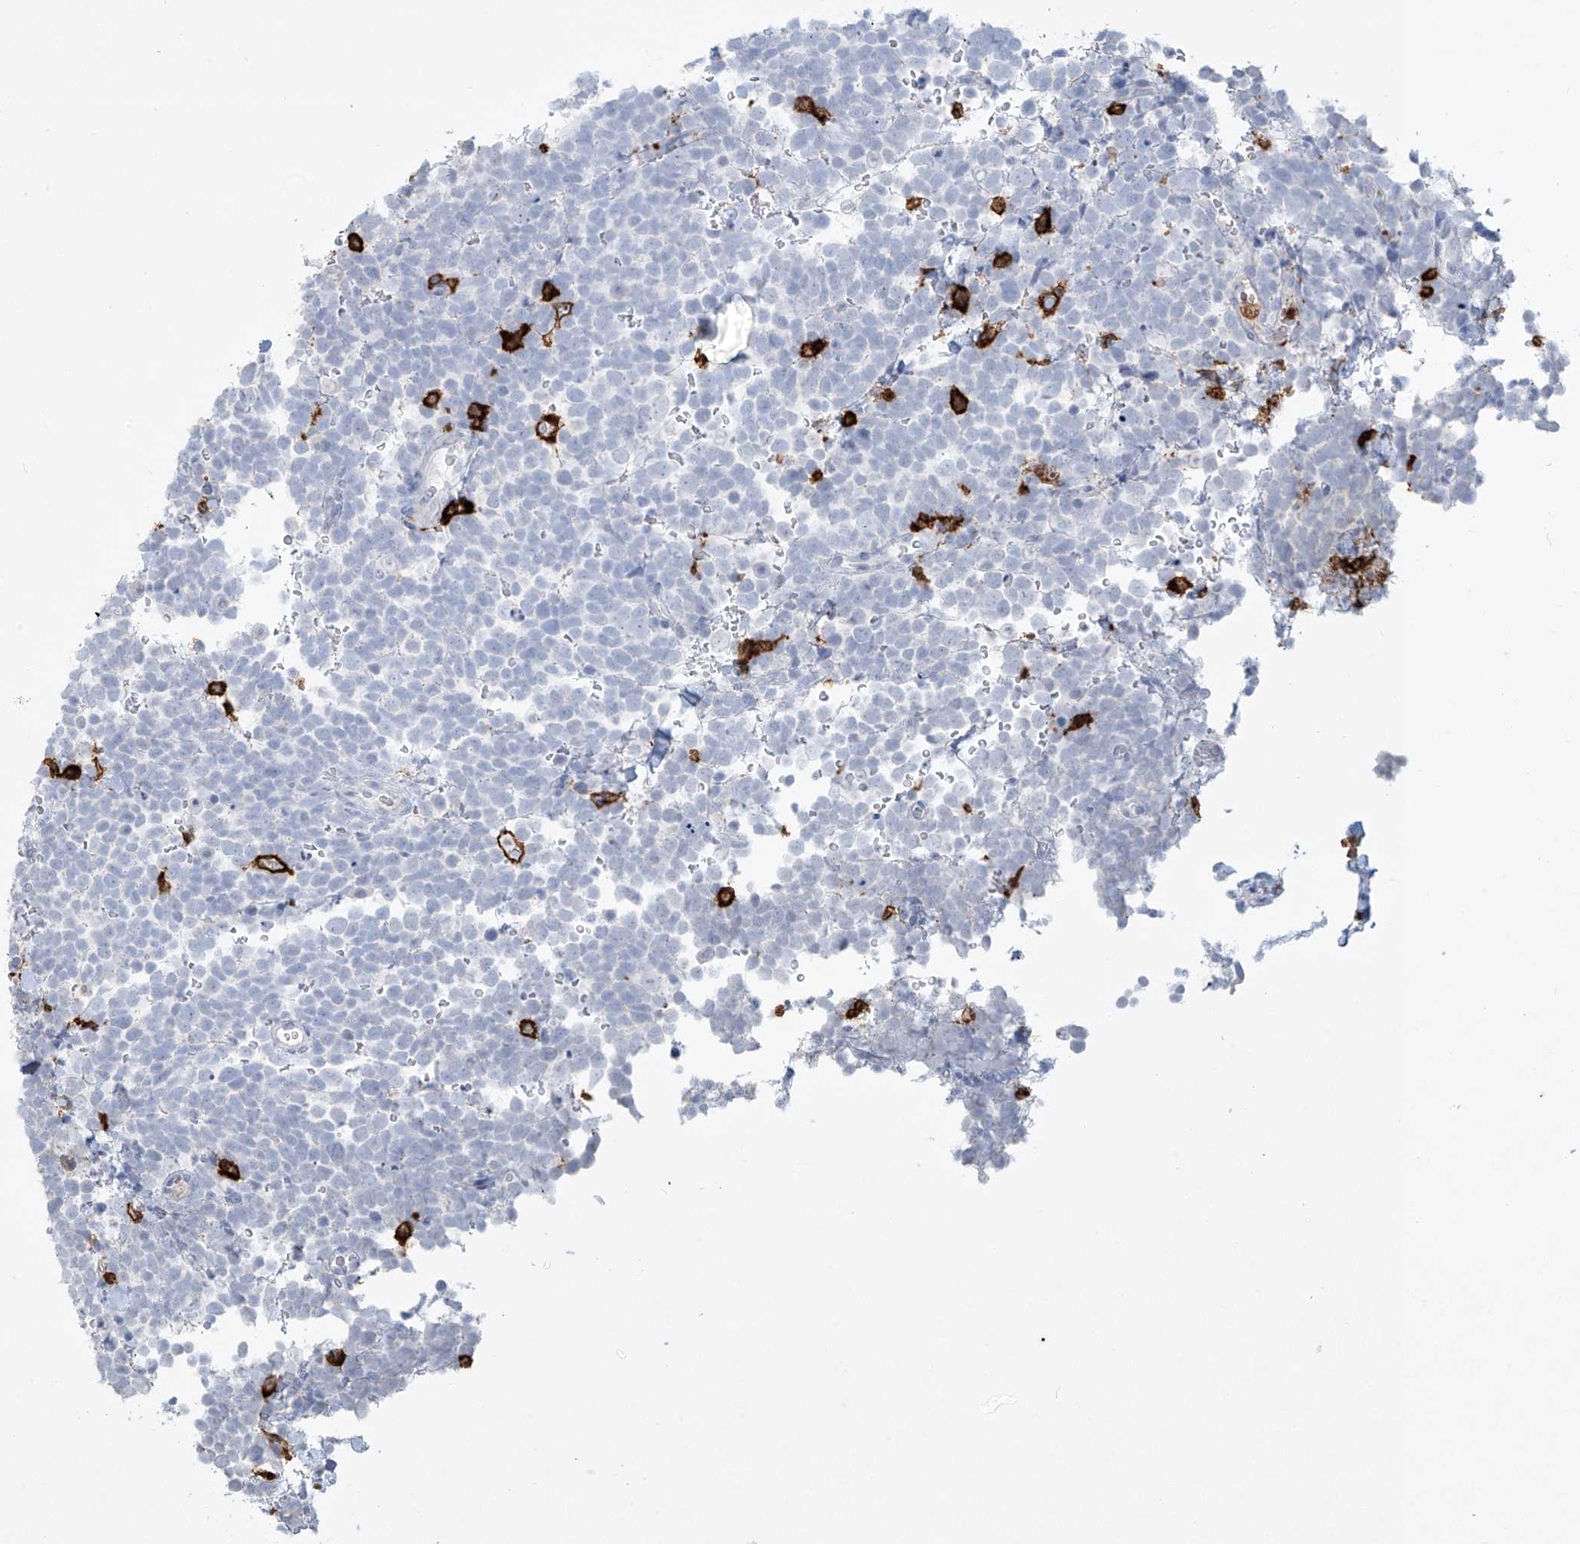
{"staining": {"intensity": "negative", "quantity": "none", "location": "none"}, "tissue": "urothelial cancer", "cell_type": "Tumor cells", "image_type": "cancer", "snomed": [{"axis": "morphology", "description": "Urothelial carcinoma, High grade"}, {"axis": "topography", "description": "Urinary bladder"}], "caption": "A histopathology image of human urothelial cancer is negative for staining in tumor cells. (DAB immunohistochemistry (IHC), high magnification).", "gene": "FCGR3A", "patient": {"sex": "female", "age": 82}}